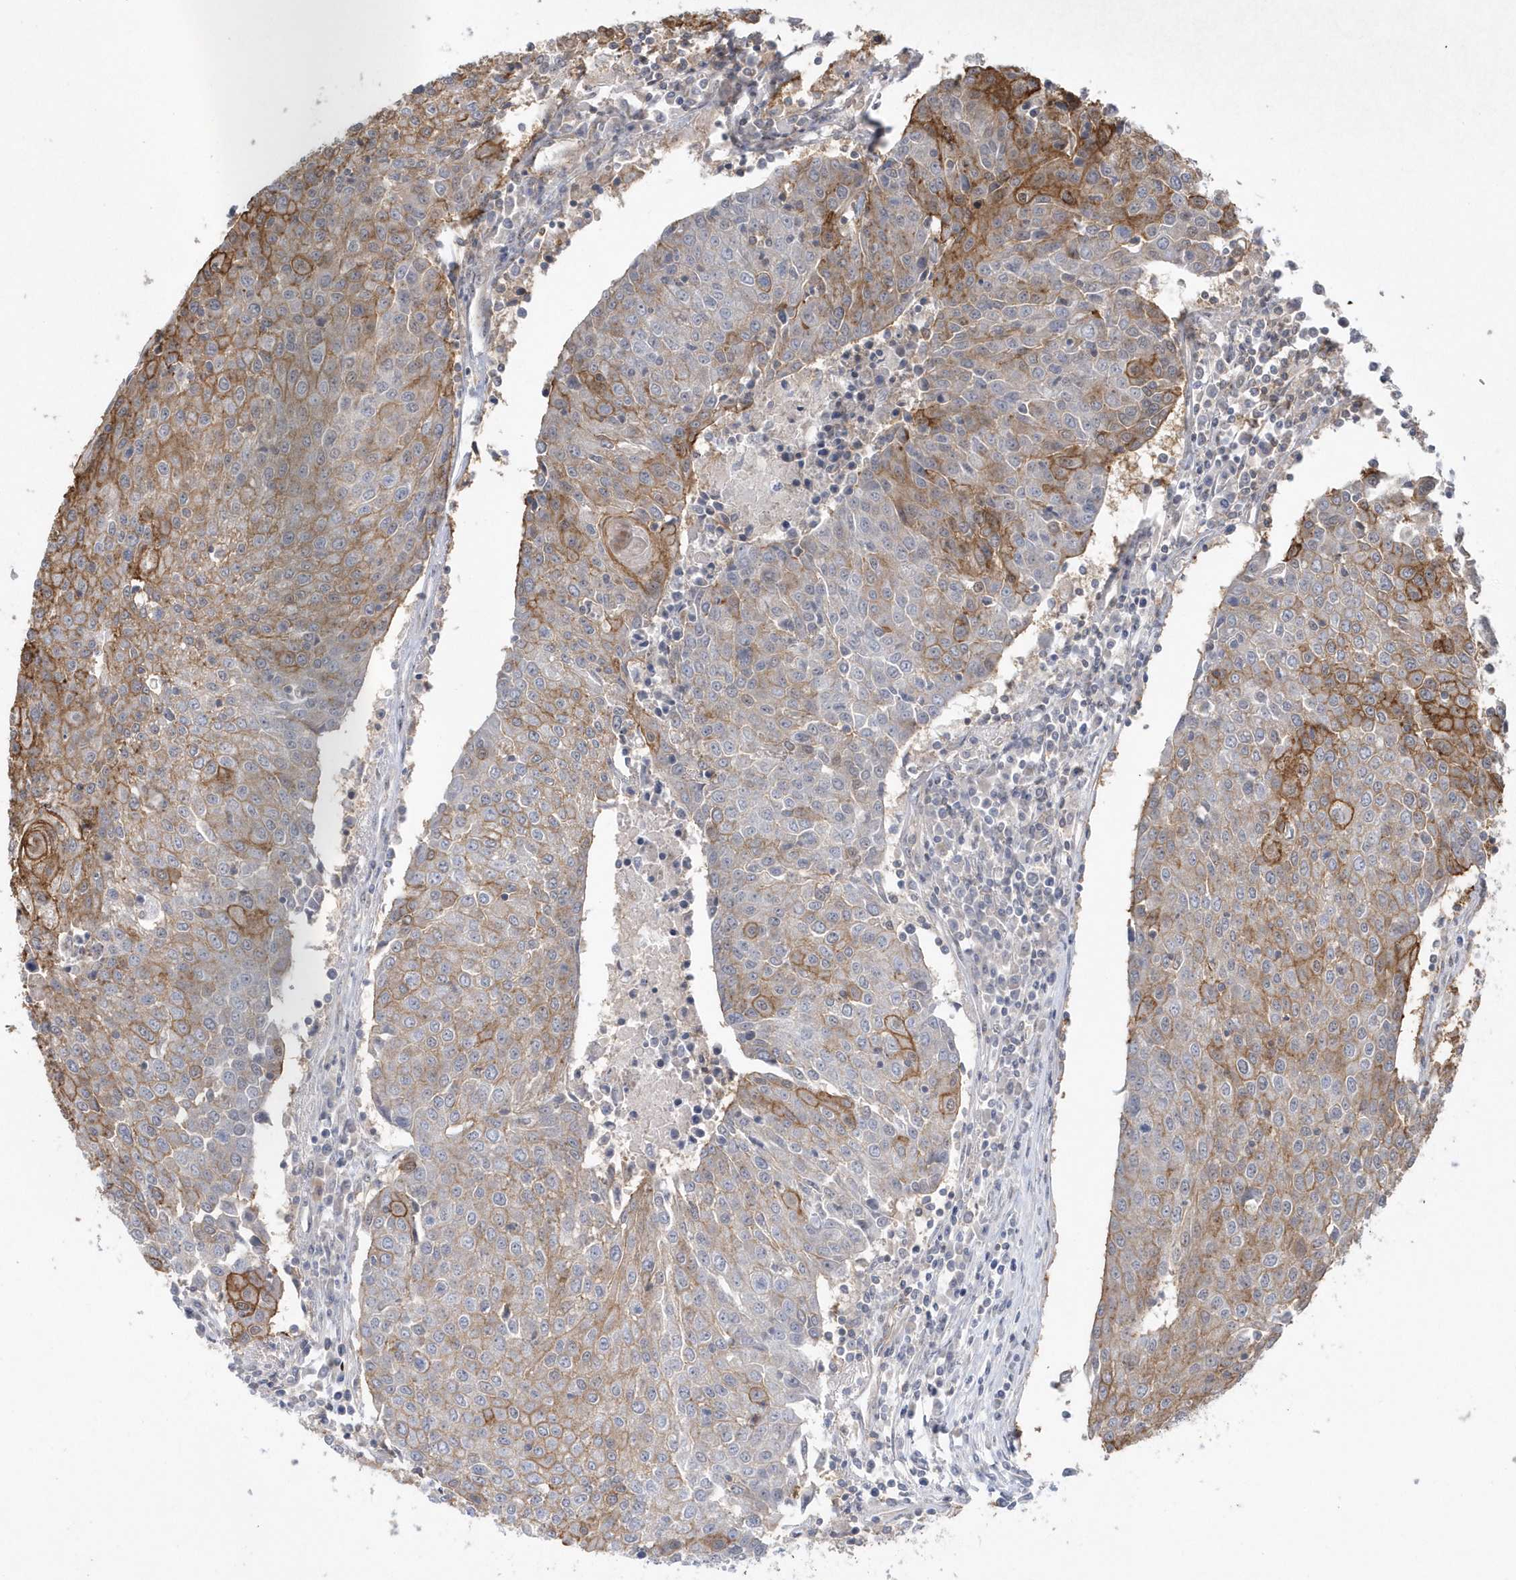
{"staining": {"intensity": "moderate", "quantity": "25%-75%", "location": "cytoplasmic/membranous"}, "tissue": "urothelial cancer", "cell_type": "Tumor cells", "image_type": "cancer", "snomed": [{"axis": "morphology", "description": "Urothelial carcinoma, High grade"}, {"axis": "topography", "description": "Urinary bladder"}], "caption": "Immunohistochemistry (IHC) image of human urothelial cancer stained for a protein (brown), which reveals medium levels of moderate cytoplasmic/membranous staining in approximately 25%-75% of tumor cells.", "gene": "CRIP3", "patient": {"sex": "female", "age": 85}}